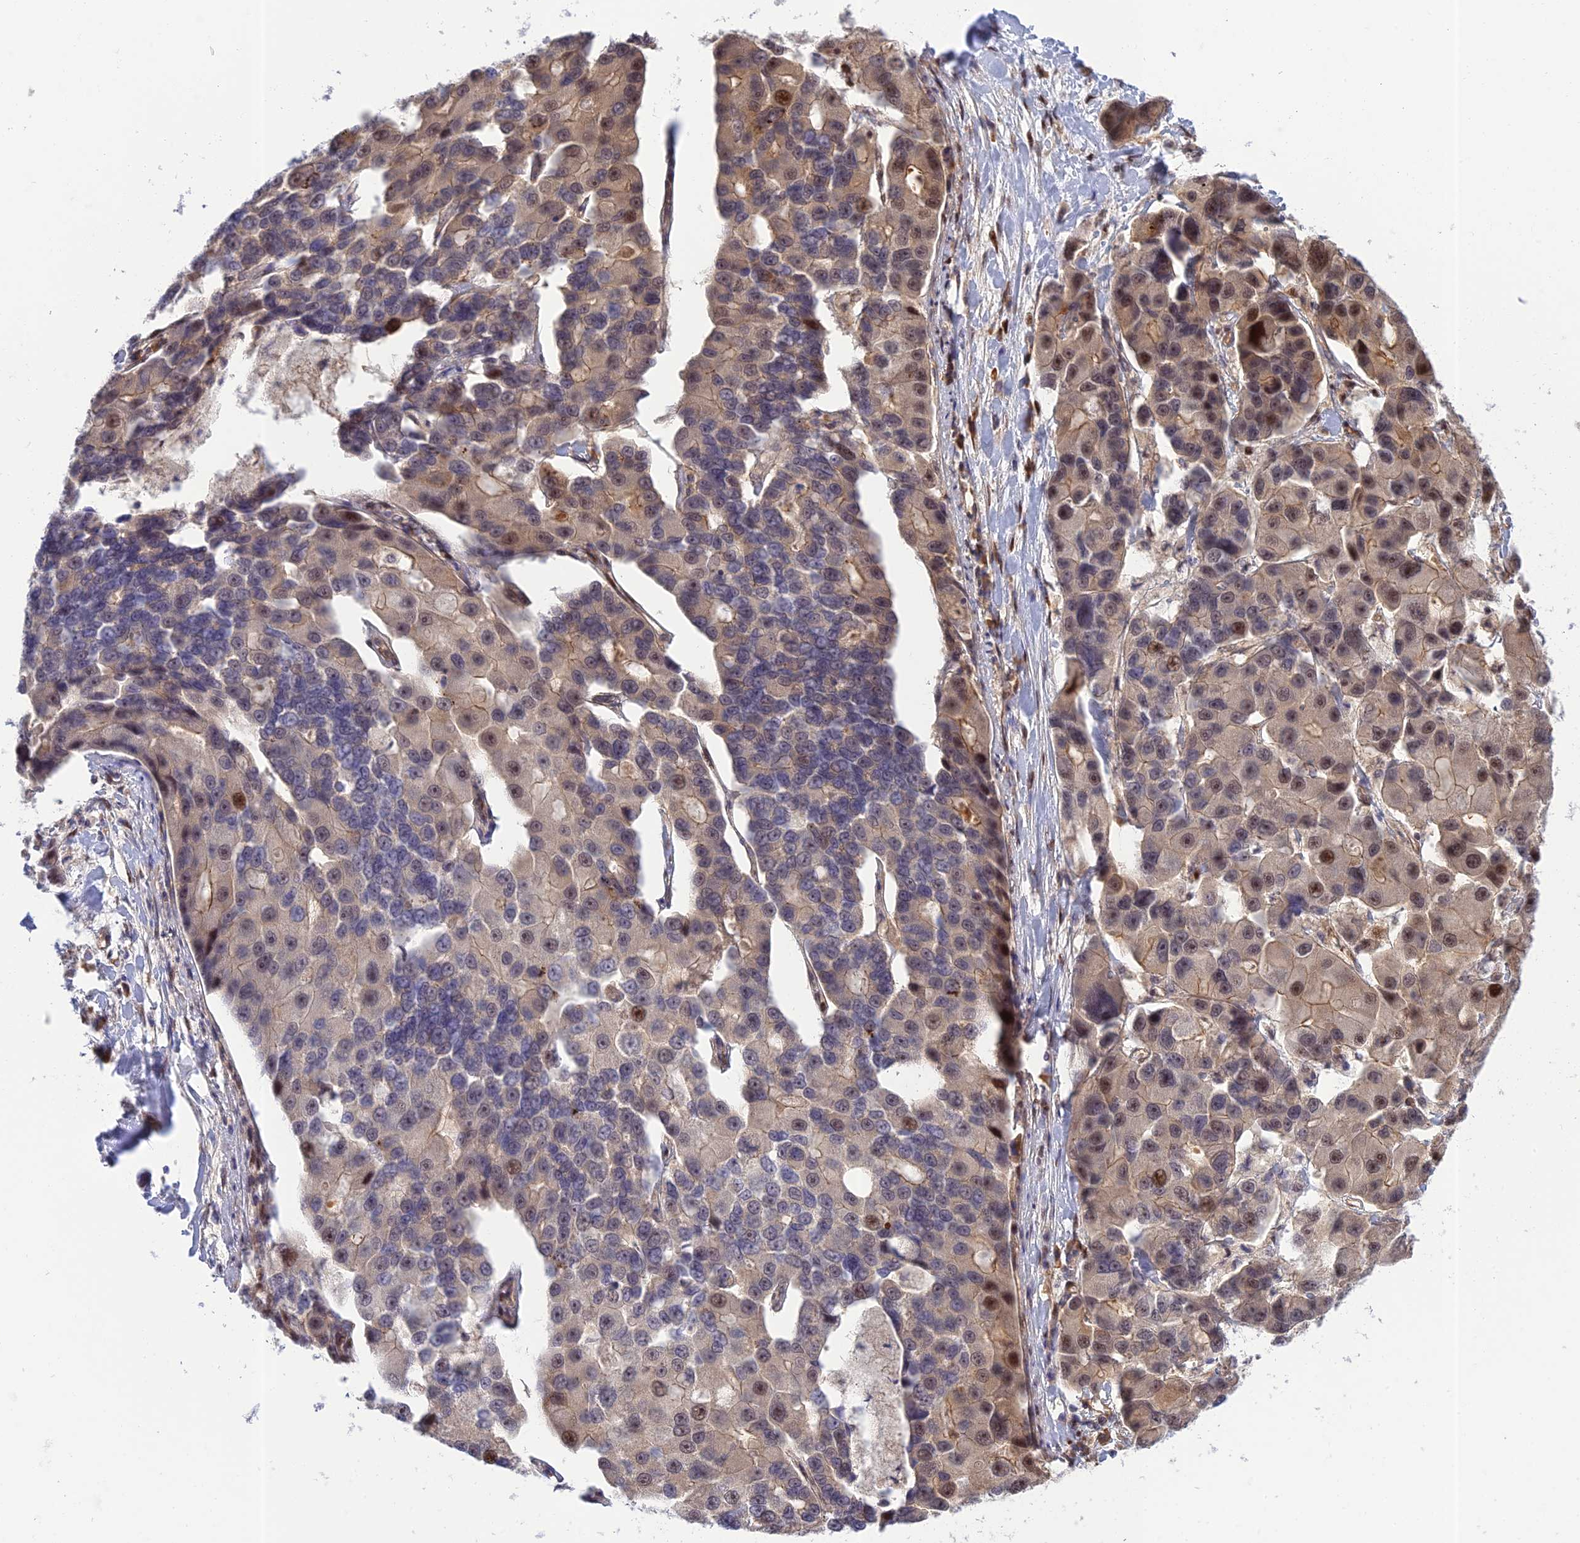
{"staining": {"intensity": "moderate", "quantity": "<25%", "location": "nuclear"}, "tissue": "lung cancer", "cell_type": "Tumor cells", "image_type": "cancer", "snomed": [{"axis": "morphology", "description": "Adenocarcinoma, NOS"}, {"axis": "topography", "description": "Lung"}], "caption": "A high-resolution image shows immunohistochemistry (IHC) staining of adenocarcinoma (lung), which displays moderate nuclear staining in about <25% of tumor cells. (IHC, brightfield microscopy, high magnification).", "gene": "ZNF584", "patient": {"sex": "female", "age": 54}}